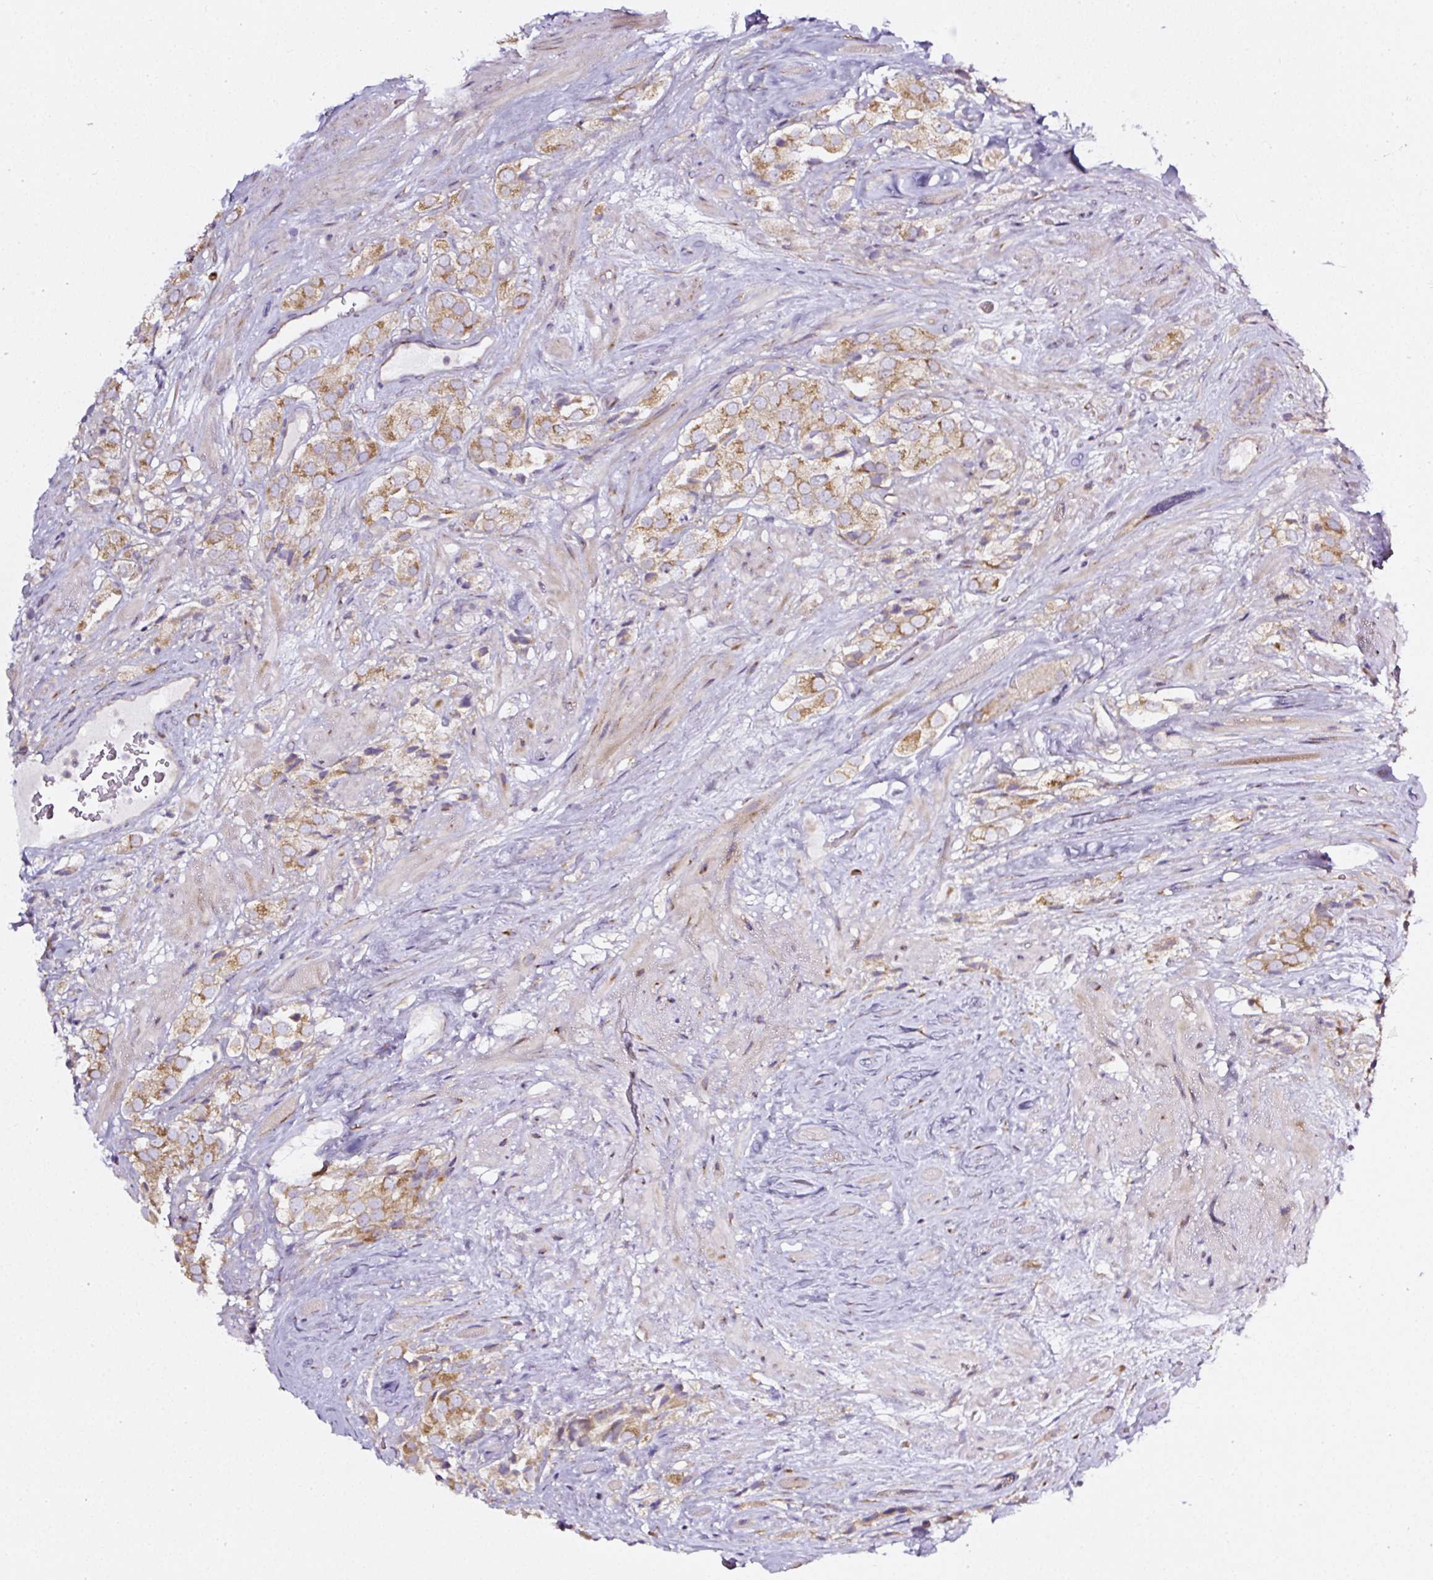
{"staining": {"intensity": "moderate", "quantity": ">75%", "location": "cytoplasmic/membranous"}, "tissue": "prostate cancer", "cell_type": "Tumor cells", "image_type": "cancer", "snomed": [{"axis": "morphology", "description": "Adenocarcinoma, High grade"}, {"axis": "topography", "description": "Prostate and seminal vesicle, NOS"}], "caption": "A high-resolution histopathology image shows IHC staining of prostate high-grade adenocarcinoma, which shows moderate cytoplasmic/membranous positivity in approximately >75% of tumor cells.", "gene": "MLX", "patient": {"sex": "male", "age": 64}}